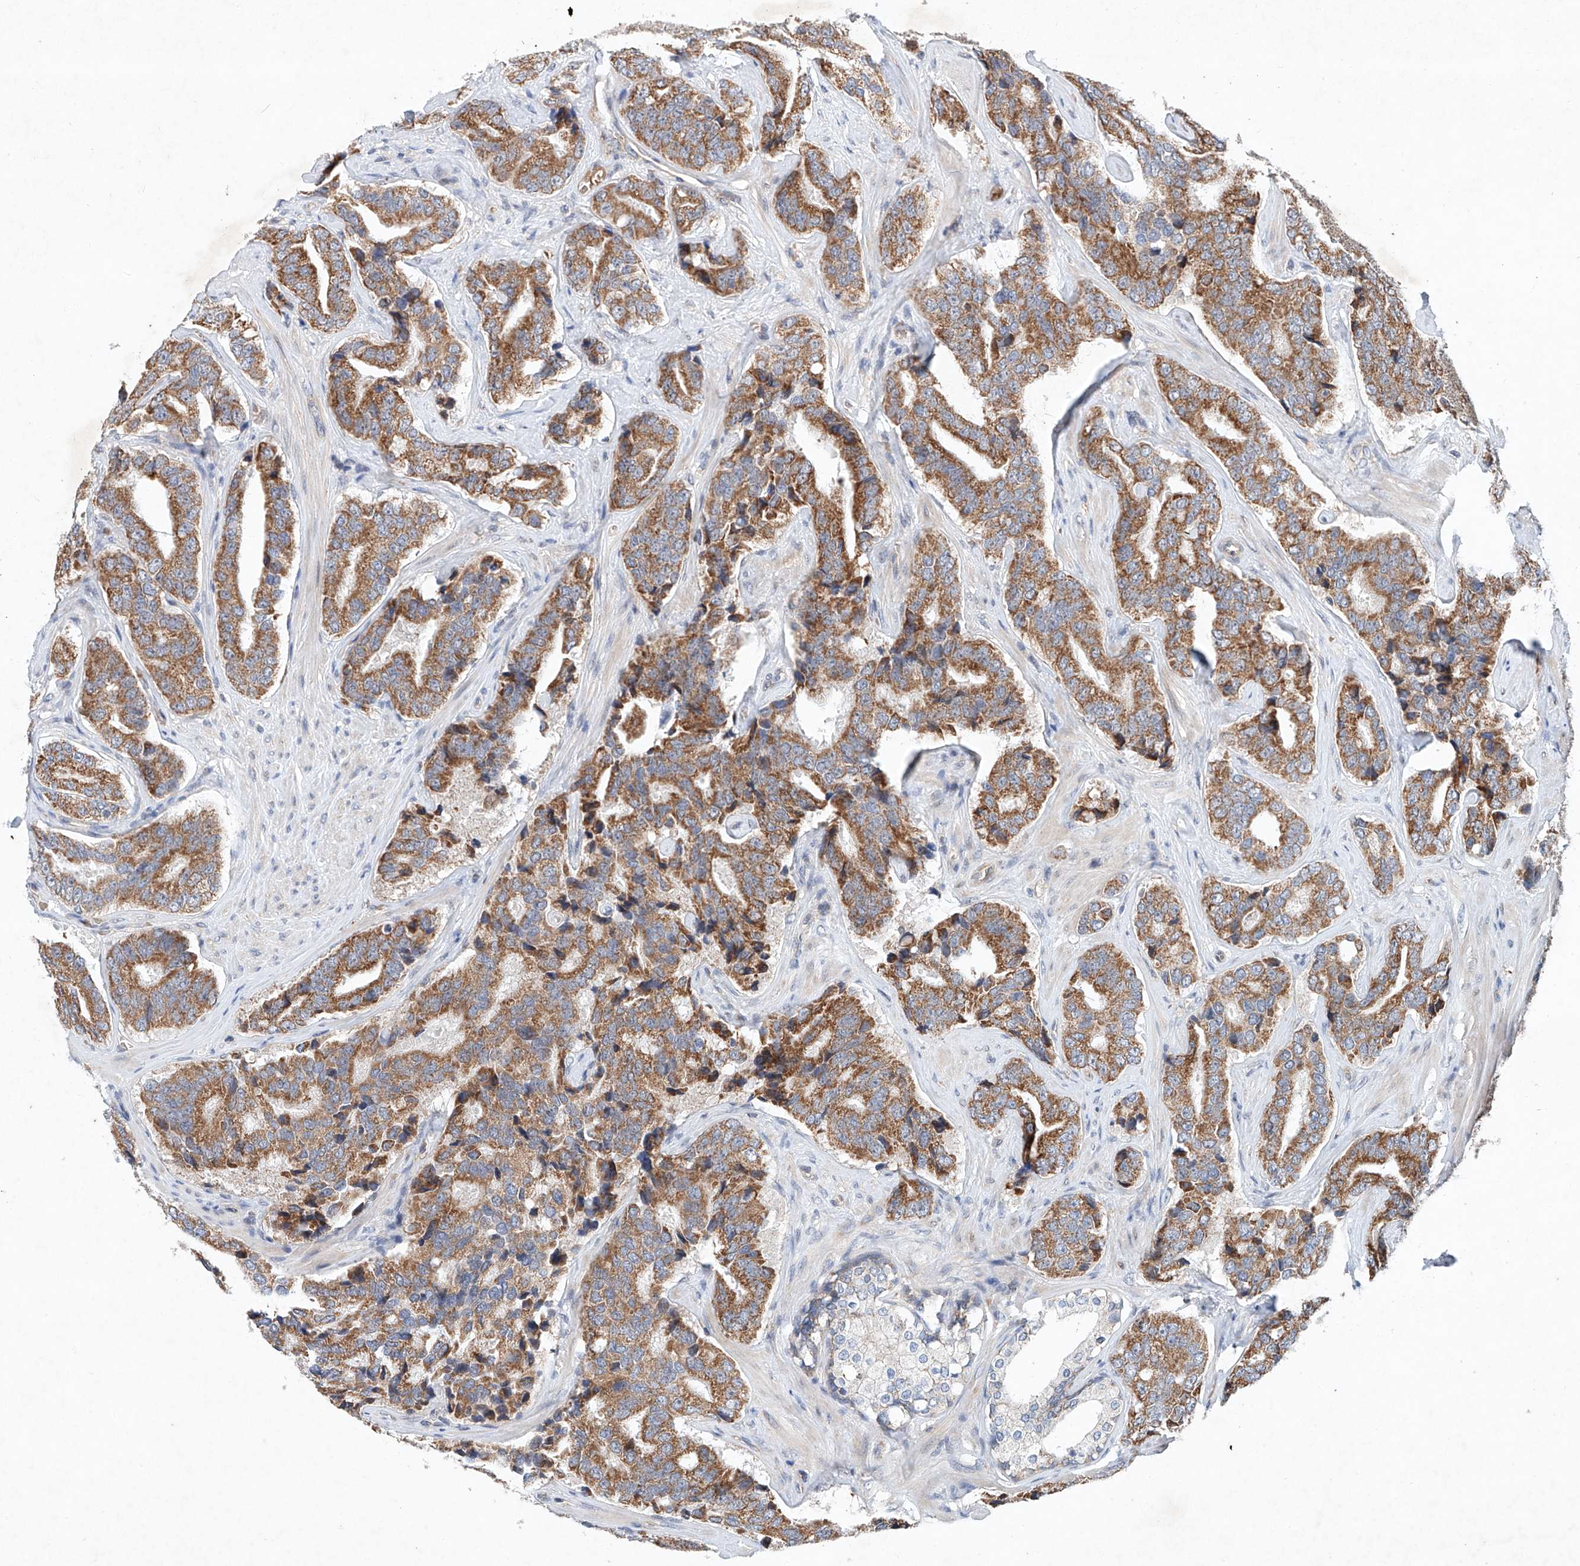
{"staining": {"intensity": "moderate", "quantity": ">75%", "location": "cytoplasmic/membranous"}, "tissue": "prostate cancer", "cell_type": "Tumor cells", "image_type": "cancer", "snomed": [{"axis": "morphology", "description": "Adenocarcinoma, High grade"}, {"axis": "topography", "description": "Prostate"}], "caption": "Tumor cells reveal medium levels of moderate cytoplasmic/membranous staining in approximately >75% of cells in human prostate cancer (adenocarcinoma (high-grade)).", "gene": "FASTK", "patient": {"sex": "male", "age": 60}}